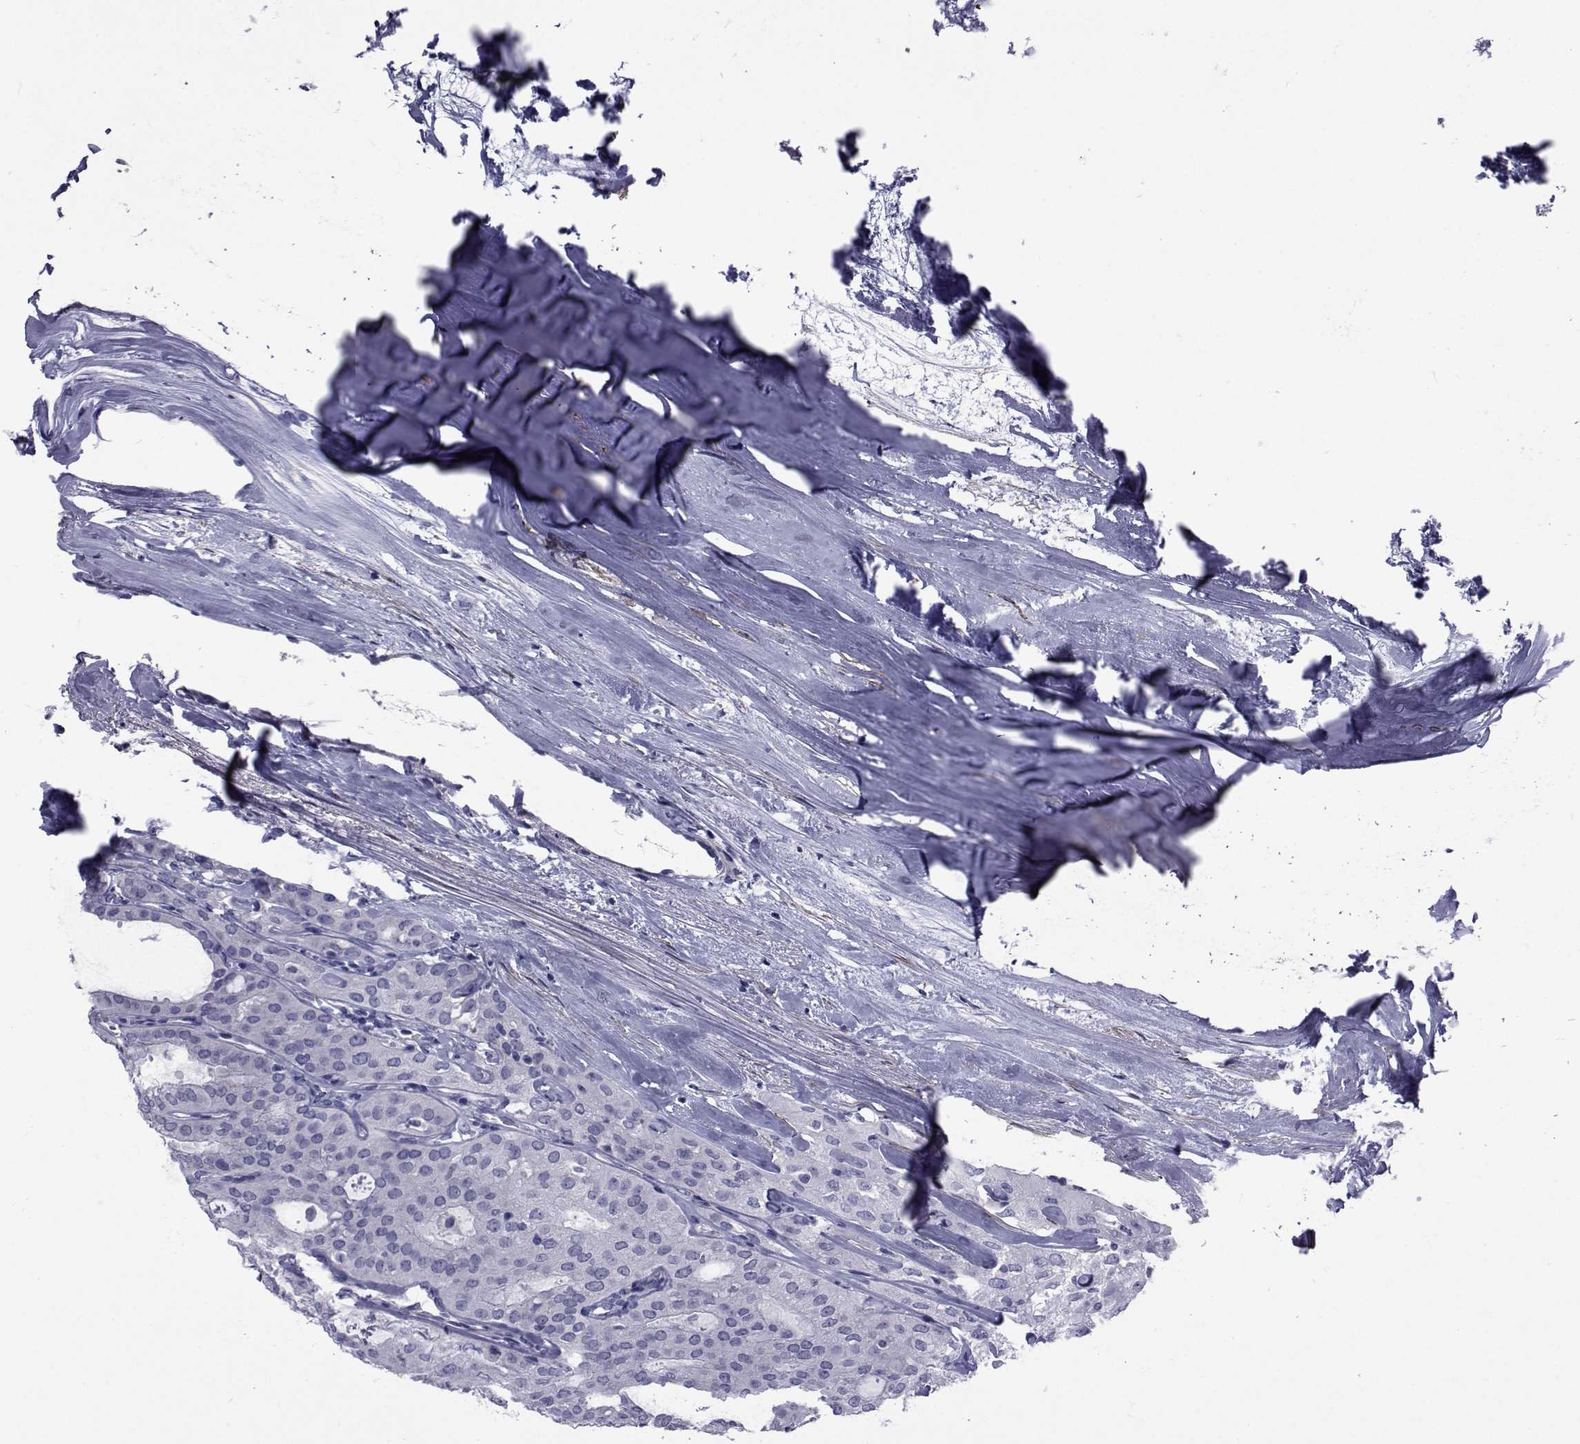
{"staining": {"intensity": "negative", "quantity": "none", "location": "none"}, "tissue": "thyroid cancer", "cell_type": "Tumor cells", "image_type": "cancer", "snomed": [{"axis": "morphology", "description": "Follicular adenoma carcinoma, NOS"}, {"axis": "topography", "description": "Thyroid gland"}], "caption": "Protein analysis of follicular adenoma carcinoma (thyroid) shows no significant expression in tumor cells.", "gene": "GKAP1", "patient": {"sex": "male", "age": 75}}